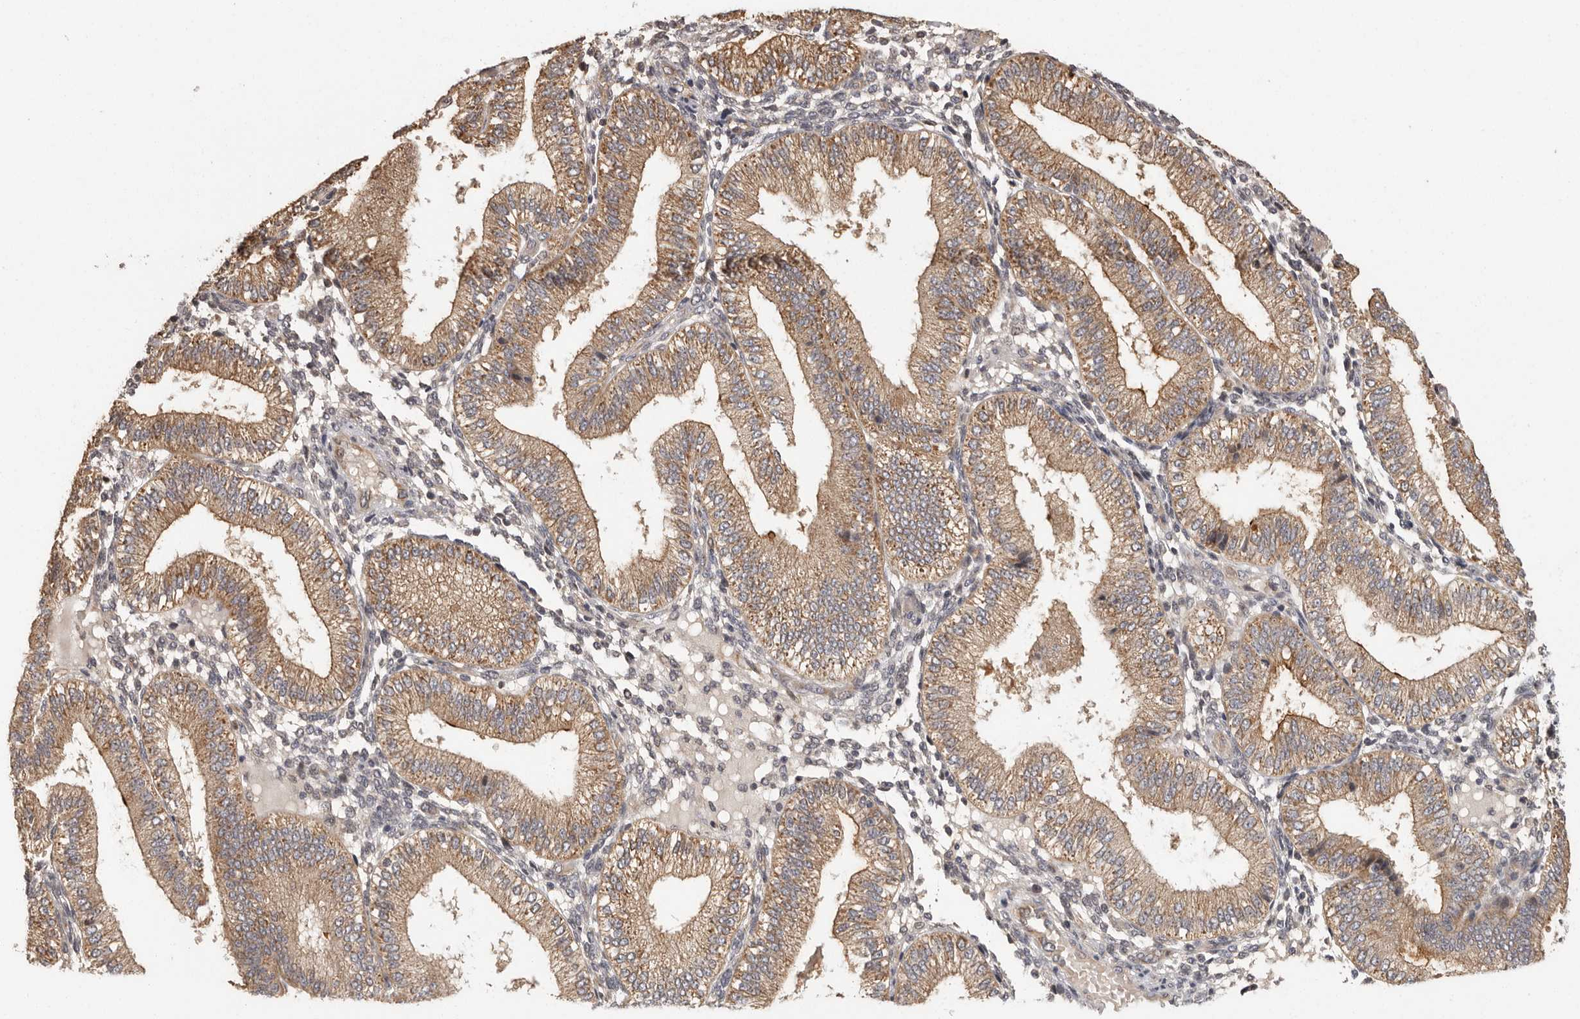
{"staining": {"intensity": "negative", "quantity": "none", "location": "none"}, "tissue": "endometrium", "cell_type": "Cells in endometrial stroma", "image_type": "normal", "snomed": [{"axis": "morphology", "description": "Normal tissue, NOS"}, {"axis": "topography", "description": "Endometrium"}], "caption": "An IHC histopathology image of normal endometrium is shown. There is no staining in cells in endometrial stroma of endometrium. The staining was performed using DAB (3,3'-diaminobenzidine) to visualize the protein expression in brown, while the nuclei were stained in blue with hematoxylin (Magnification: 20x).", "gene": "BAIAP2", "patient": {"sex": "female", "age": 39}}